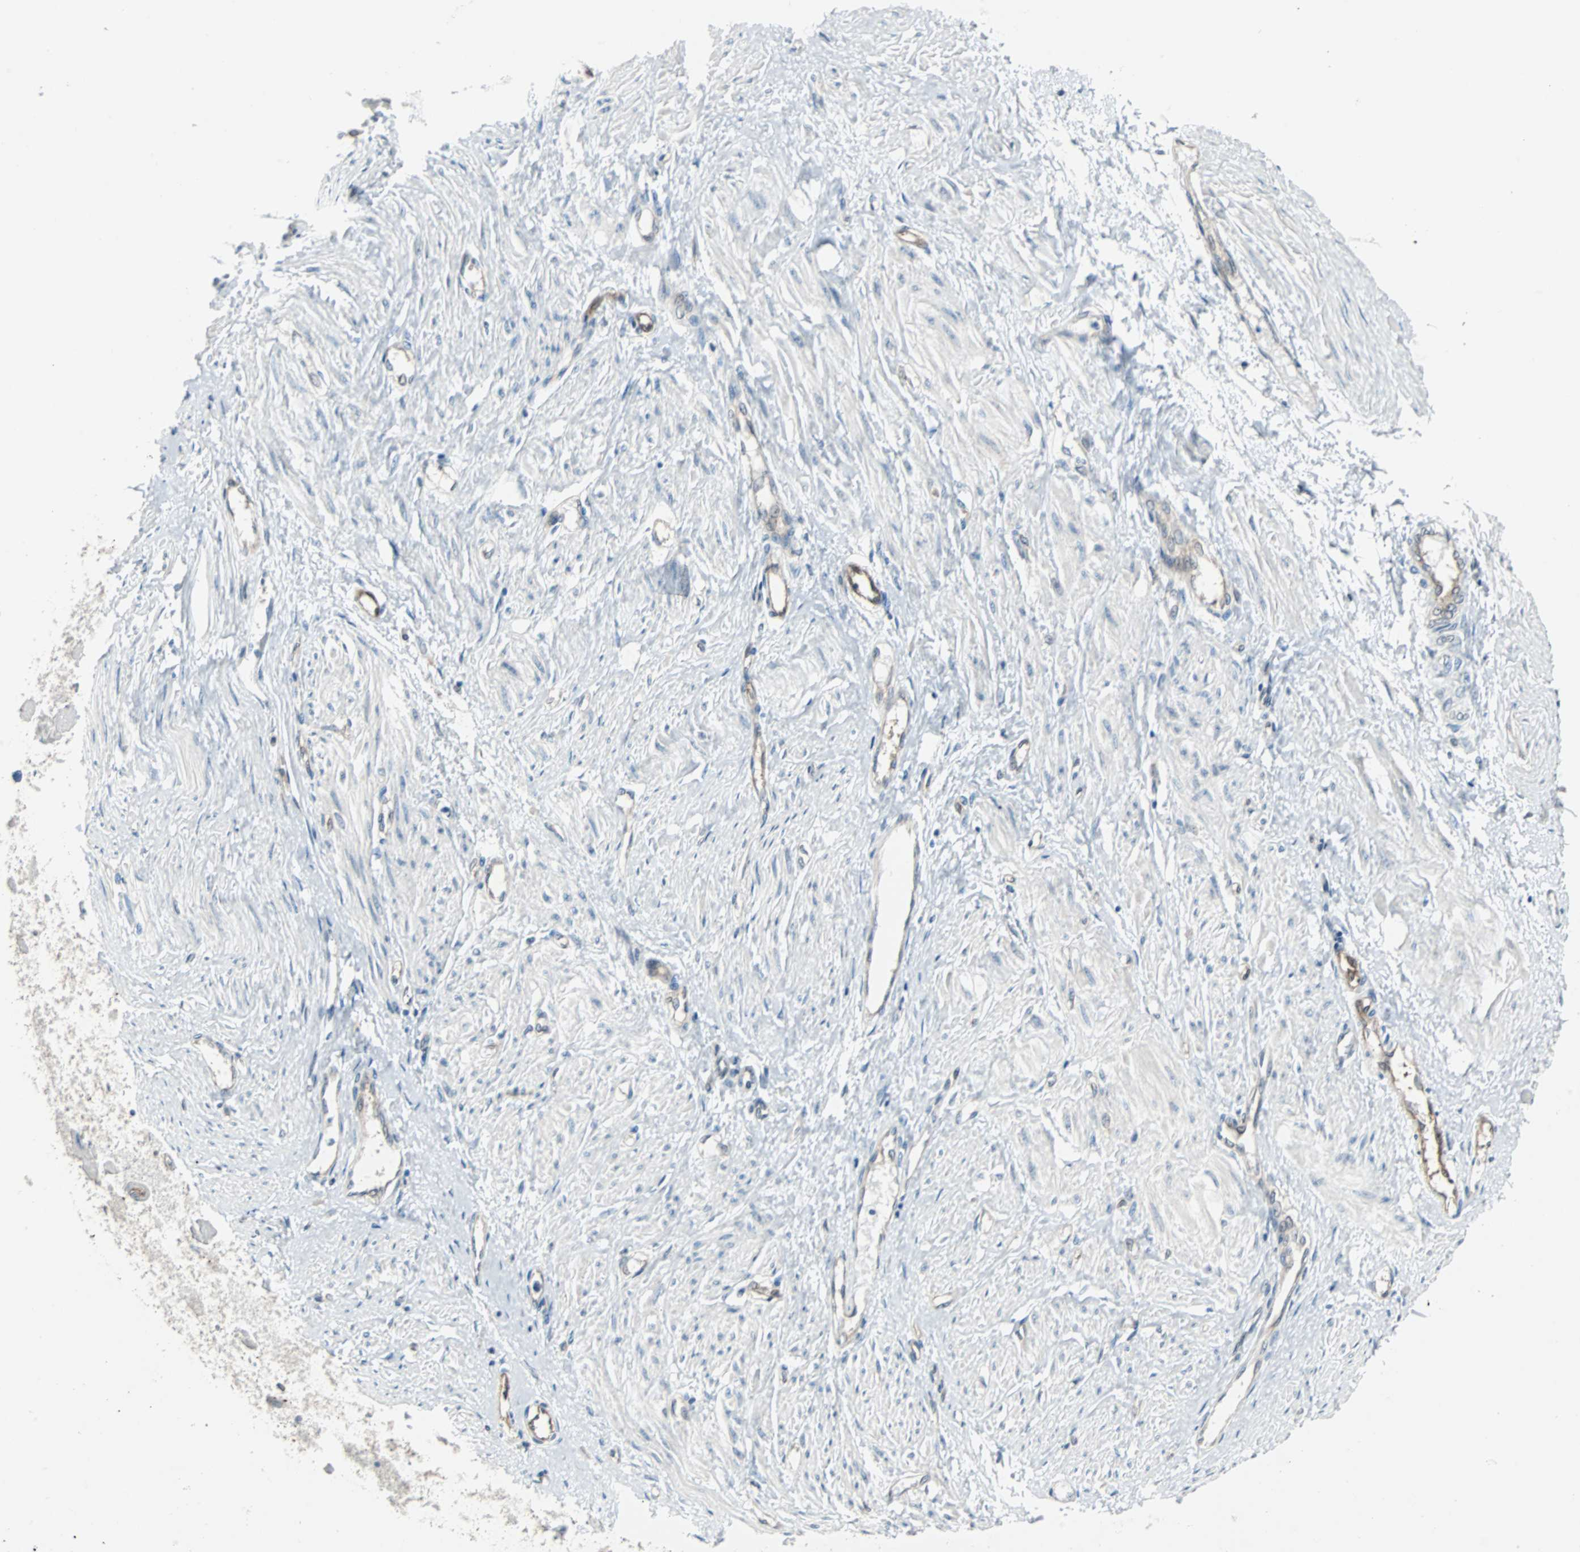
{"staining": {"intensity": "negative", "quantity": "none", "location": "none"}, "tissue": "smooth muscle", "cell_type": "Smooth muscle cells", "image_type": "normal", "snomed": [{"axis": "morphology", "description": "Normal tissue, NOS"}, {"axis": "topography", "description": "Smooth muscle"}, {"axis": "topography", "description": "Uterus"}], "caption": "Smooth muscle stained for a protein using immunohistochemistry exhibits no positivity smooth muscle cells.", "gene": "SWAP70", "patient": {"sex": "female", "age": 39}}